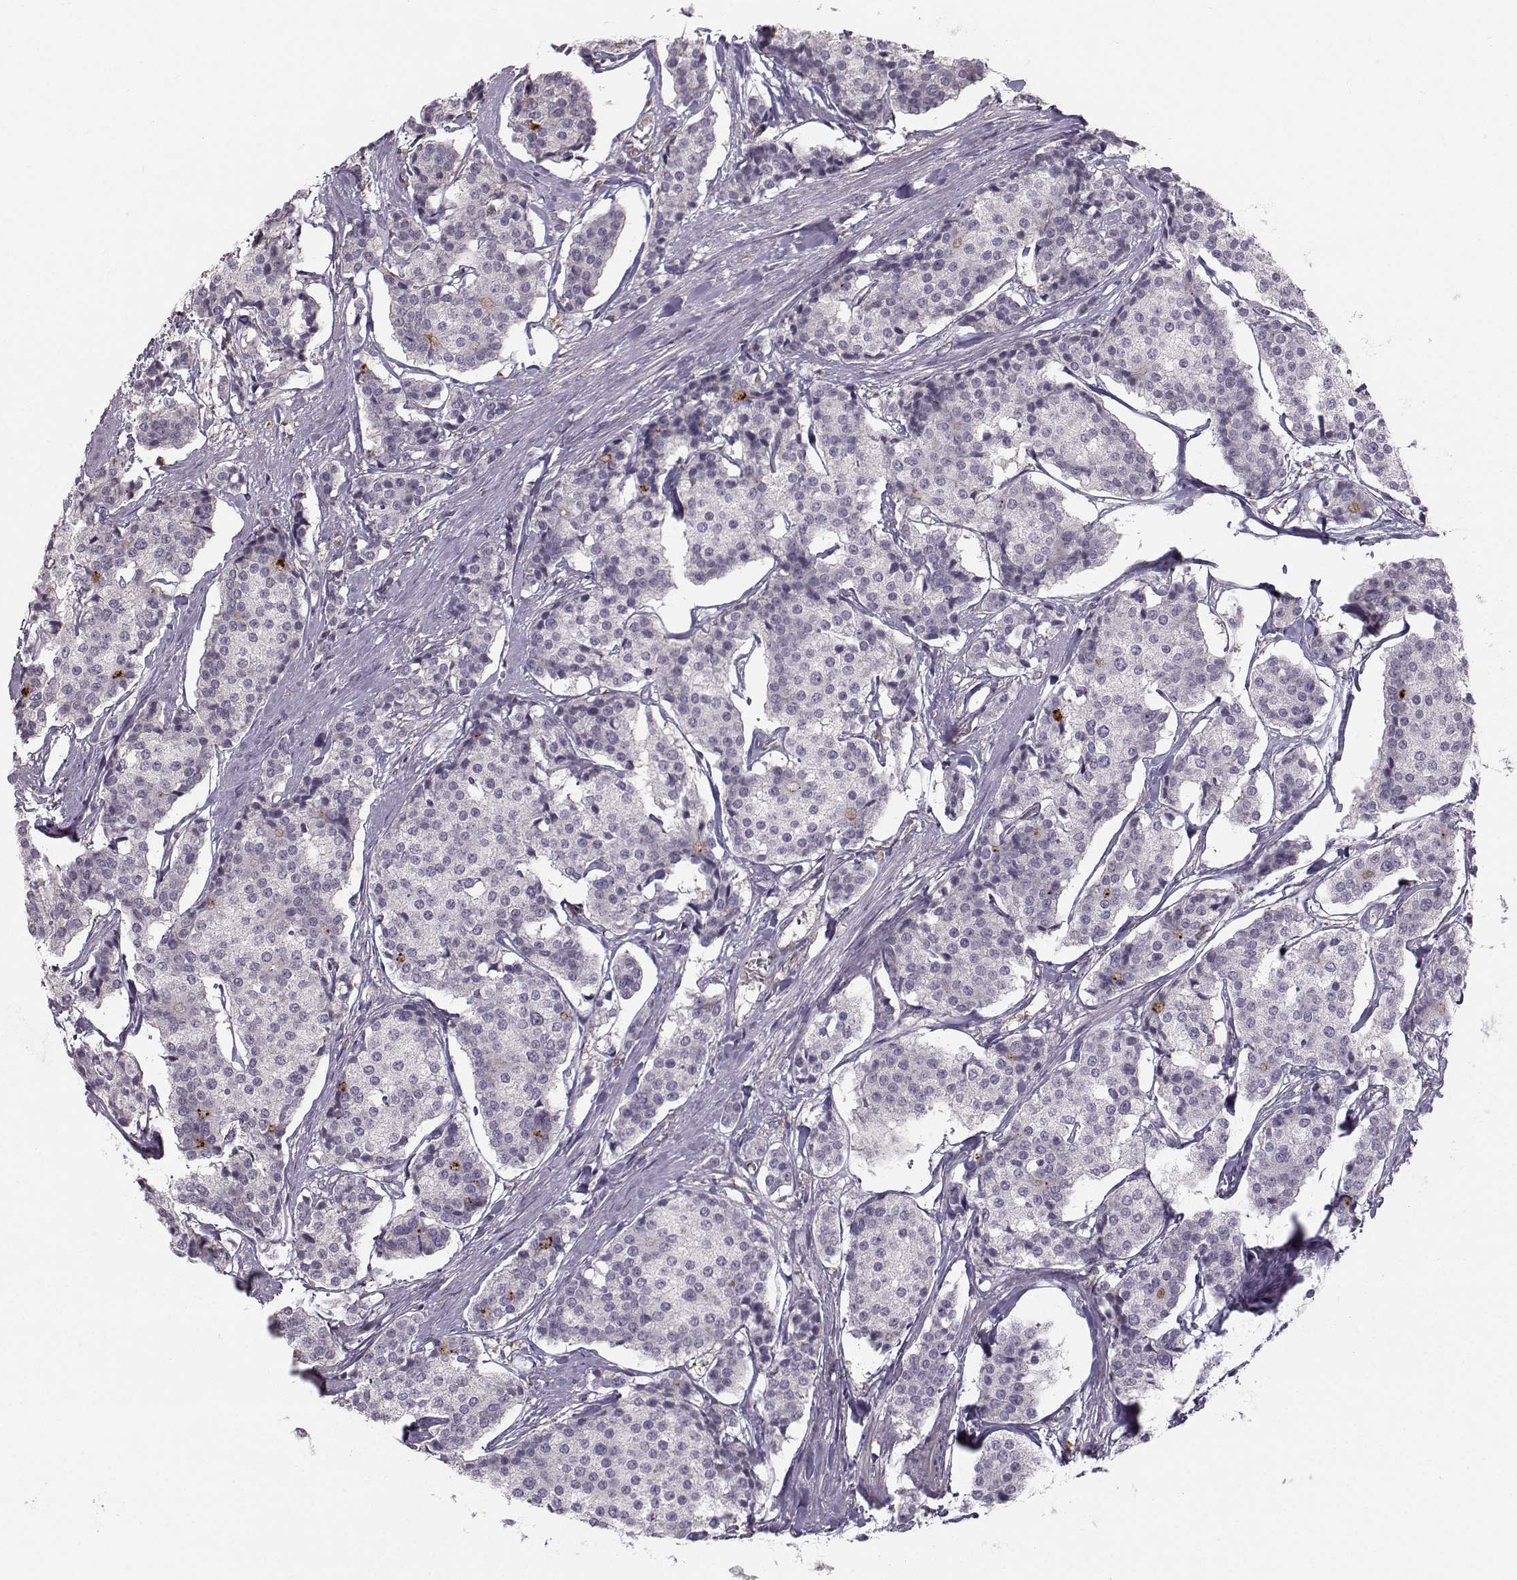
{"staining": {"intensity": "negative", "quantity": "none", "location": "none"}, "tissue": "carcinoid", "cell_type": "Tumor cells", "image_type": "cancer", "snomed": [{"axis": "morphology", "description": "Carcinoid, malignant, NOS"}, {"axis": "topography", "description": "Small intestine"}], "caption": "DAB immunohistochemical staining of carcinoid exhibits no significant expression in tumor cells. (DAB (3,3'-diaminobenzidine) IHC visualized using brightfield microscopy, high magnification).", "gene": "ASB16", "patient": {"sex": "female", "age": 65}}